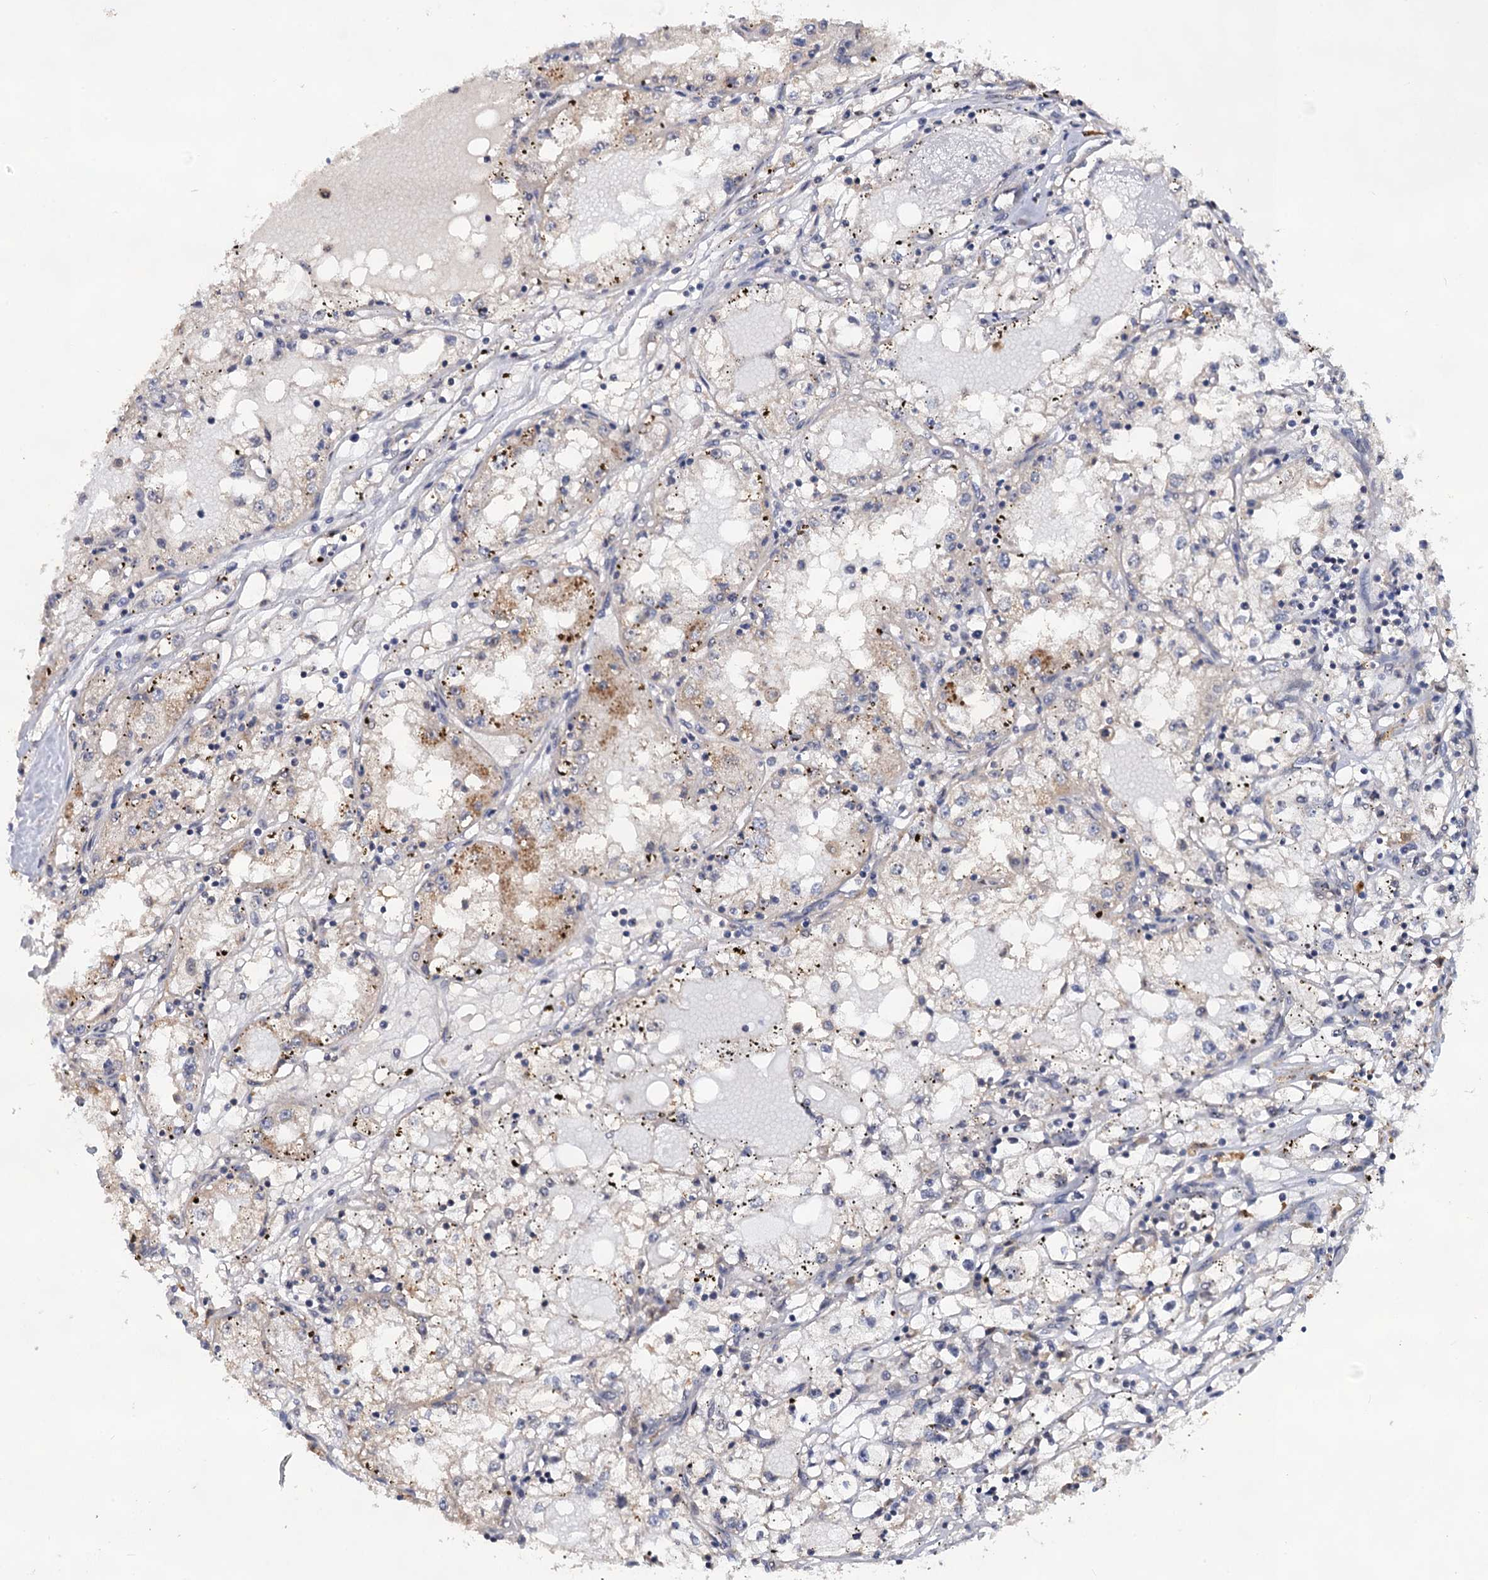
{"staining": {"intensity": "weak", "quantity": "<25%", "location": "cytoplasmic/membranous"}, "tissue": "renal cancer", "cell_type": "Tumor cells", "image_type": "cancer", "snomed": [{"axis": "morphology", "description": "Adenocarcinoma, NOS"}, {"axis": "topography", "description": "Kidney"}], "caption": "This is a histopathology image of immunohistochemistry staining of renal adenocarcinoma, which shows no positivity in tumor cells.", "gene": "LRRC63", "patient": {"sex": "male", "age": 56}}